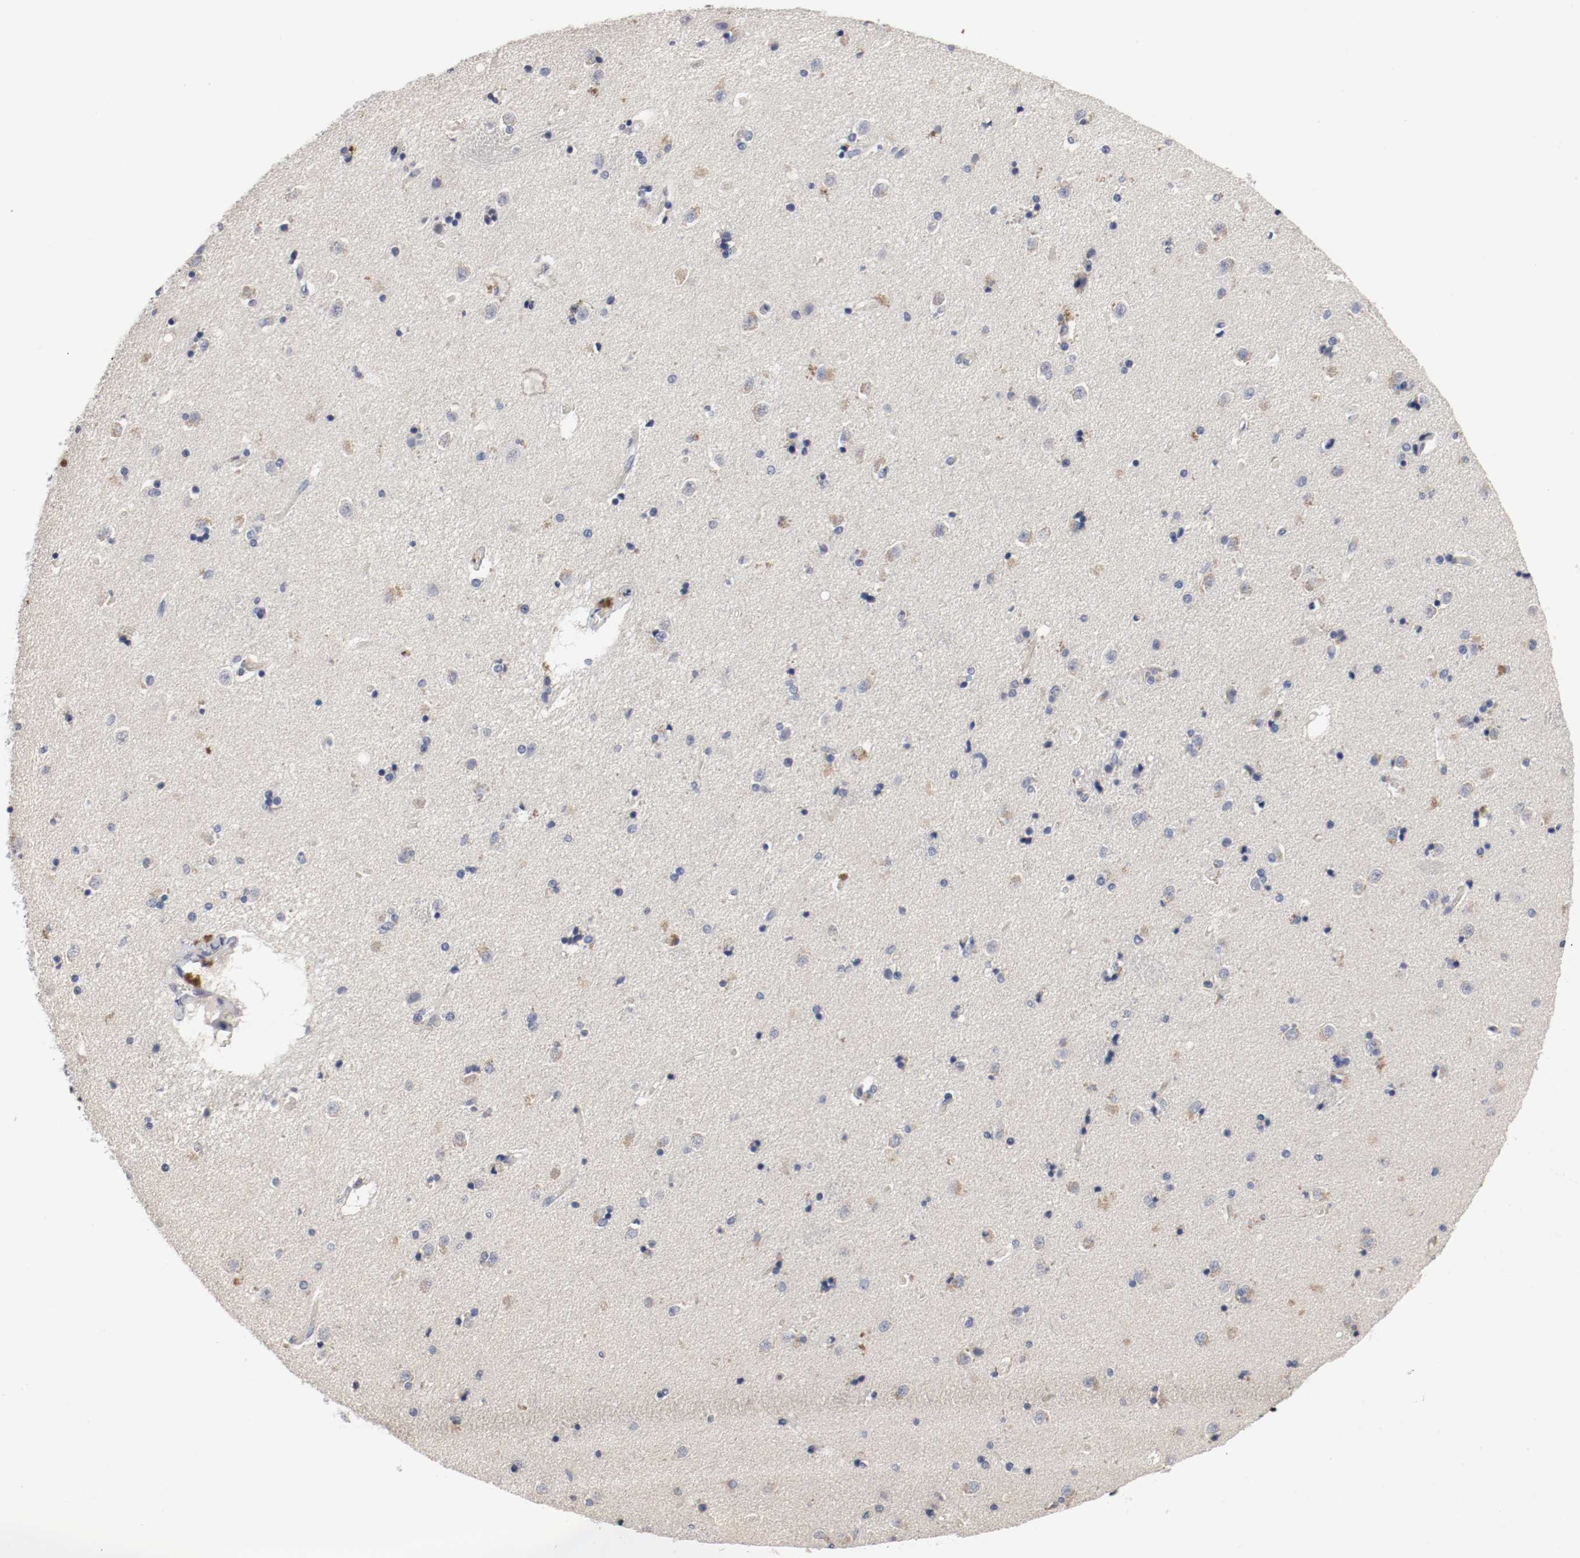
{"staining": {"intensity": "negative", "quantity": "none", "location": "none"}, "tissue": "caudate", "cell_type": "Glial cells", "image_type": "normal", "snomed": [{"axis": "morphology", "description": "Normal tissue, NOS"}, {"axis": "topography", "description": "Lateral ventricle wall"}], "caption": "There is no significant positivity in glial cells of caudate. (Immunohistochemistry, brightfield microscopy, high magnification).", "gene": "MCM6", "patient": {"sex": "female", "age": 54}}